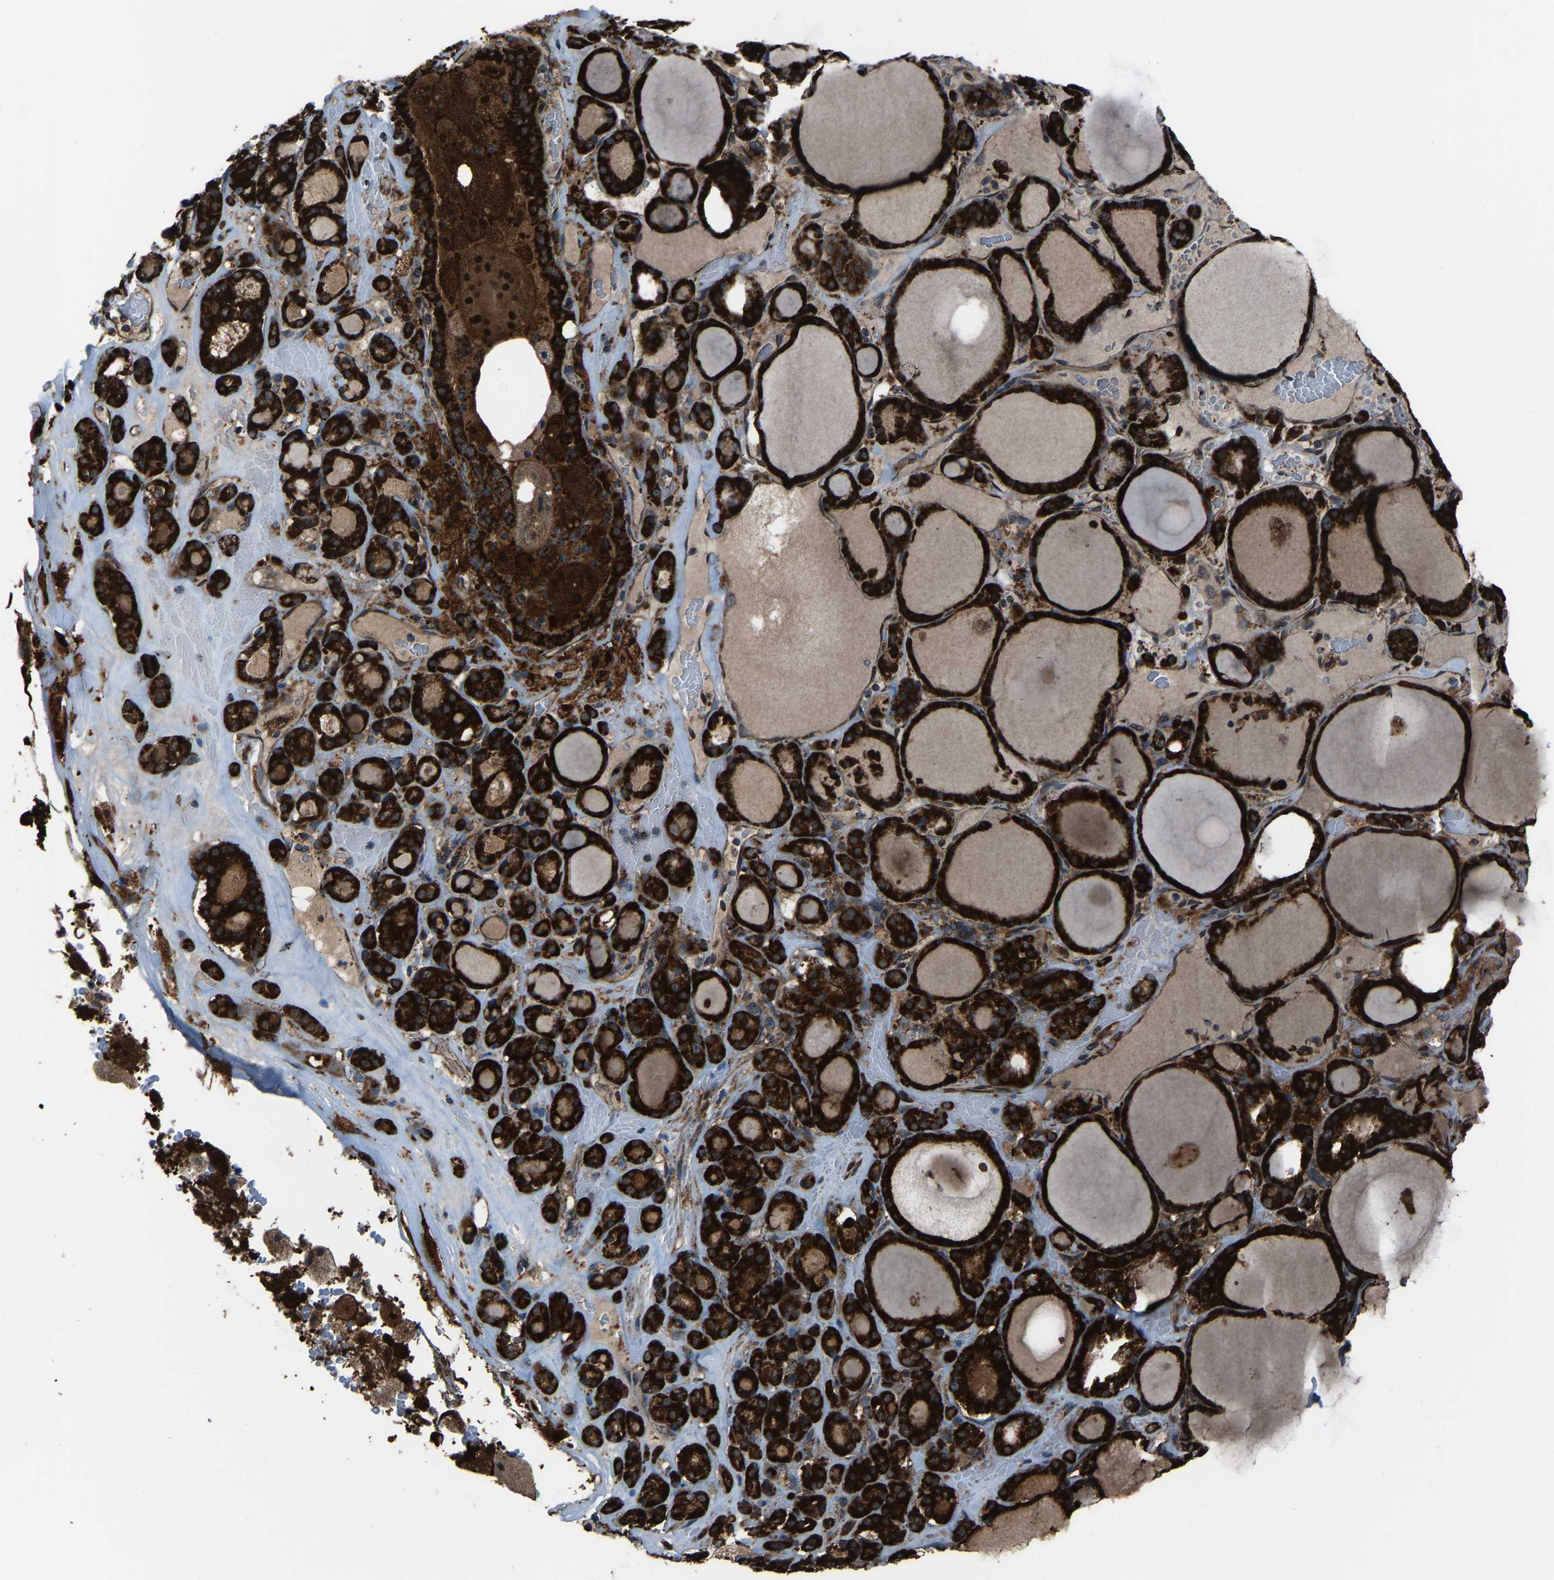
{"staining": {"intensity": "strong", "quantity": ">75%", "location": "cytoplasmic/membranous"}, "tissue": "thyroid gland", "cell_type": "Glandular cells", "image_type": "normal", "snomed": [{"axis": "morphology", "description": "Normal tissue, NOS"}, {"axis": "morphology", "description": "Carcinoma, NOS"}, {"axis": "topography", "description": "Thyroid gland"}], "caption": "Protein expression analysis of normal human thyroid gland reveals strong cytoplasmic/membranous positivity in approximately >75% of glandular cells.", "gene": "AKR1A1", "patient": {"sex": "female", "age": 86}}